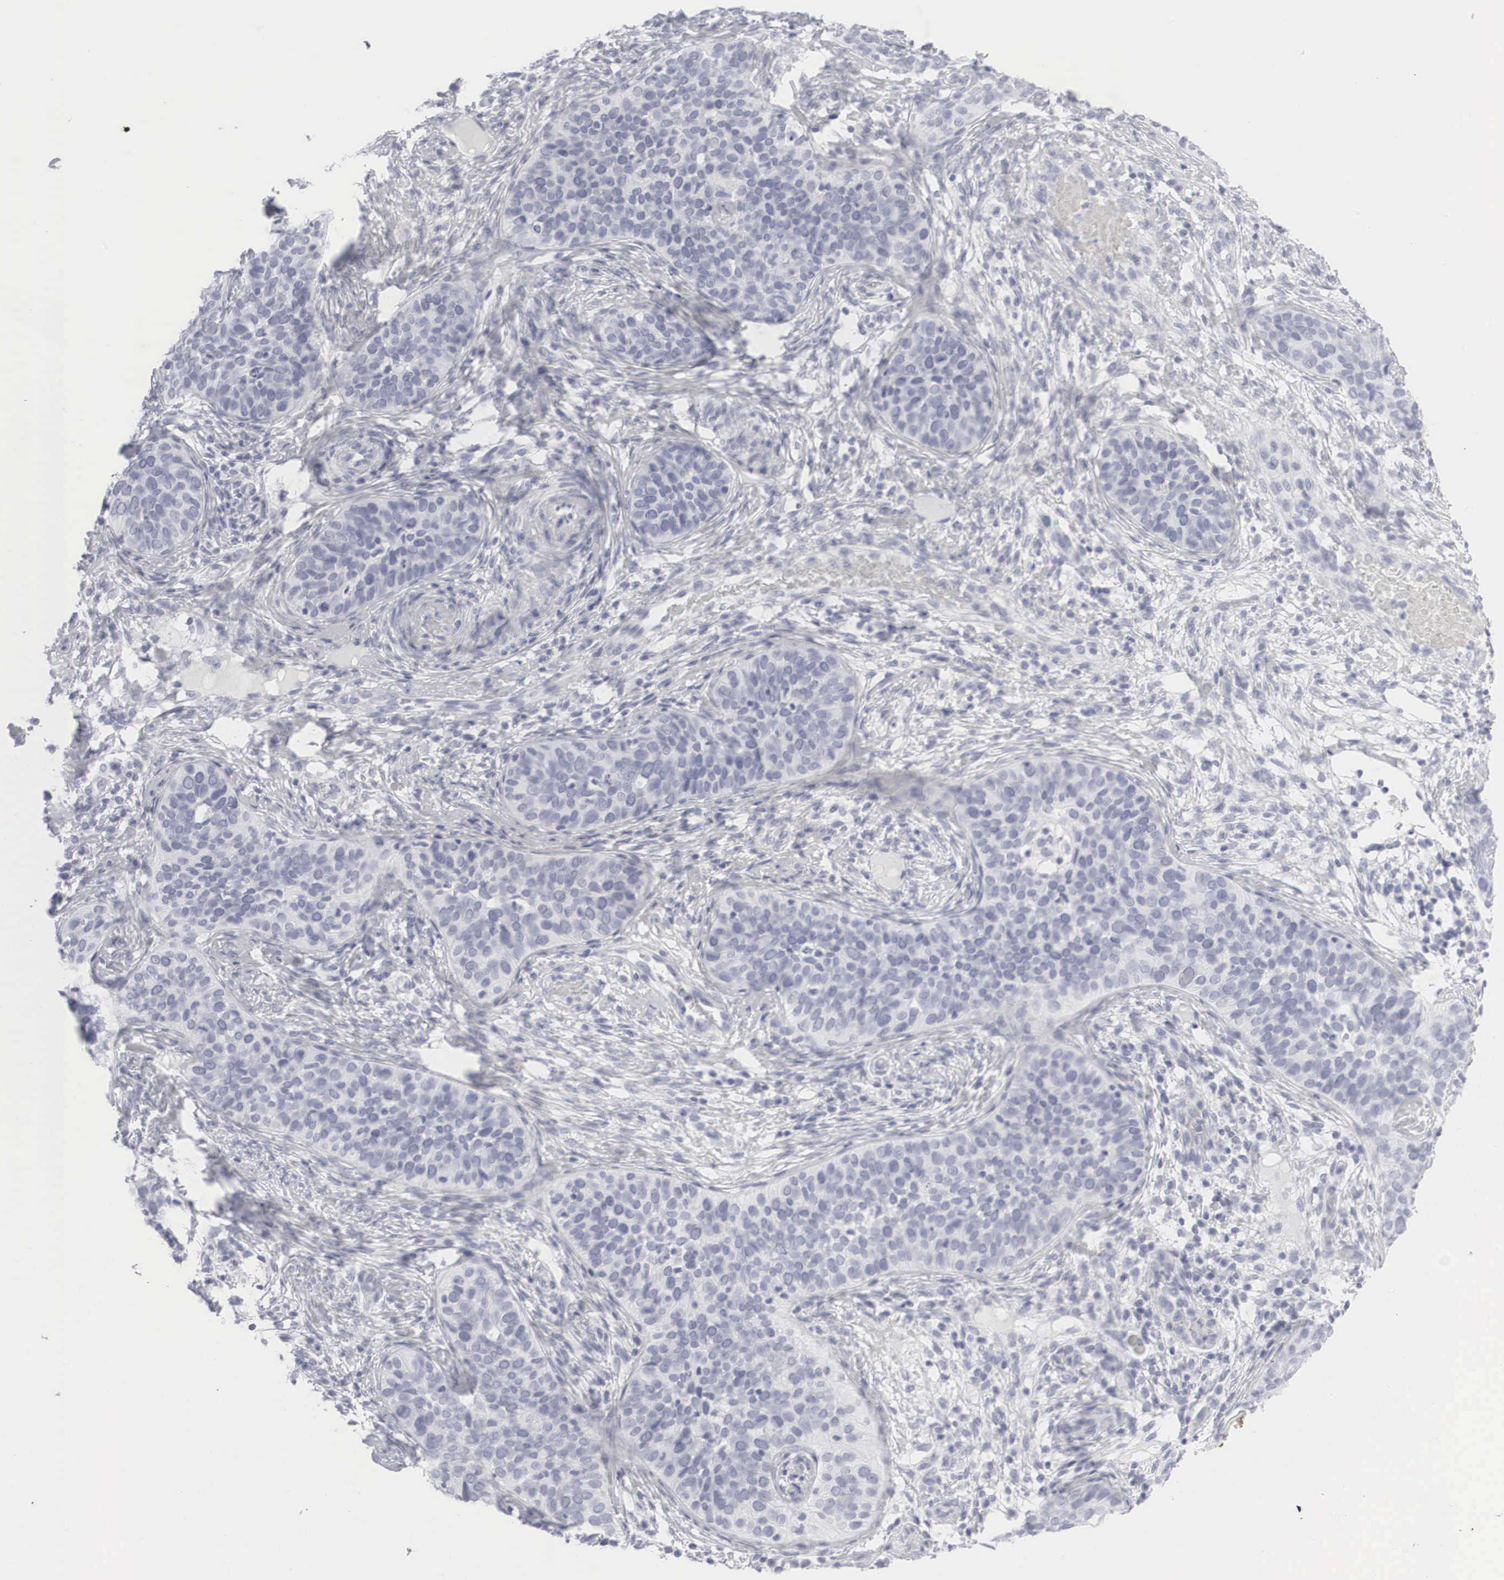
{"staining": {"intensity": "negative", "quantity": "none", "location": "none"}, "tissue": "cervical cancer", "cell_type": "Tumor cells", "image_type": "cancer", "snomed": [{"axis": "morphology", "description": "Squamous cell carcinoma, NOS"}, {"axis": "topography", "description": "Cervix"}], "caption": "Cervical cancer was stained to show a protein in brown. There is no significant staining in tumor cells.", "gene": "KRT14", "patient": {"sex": "female", "age": 31}}